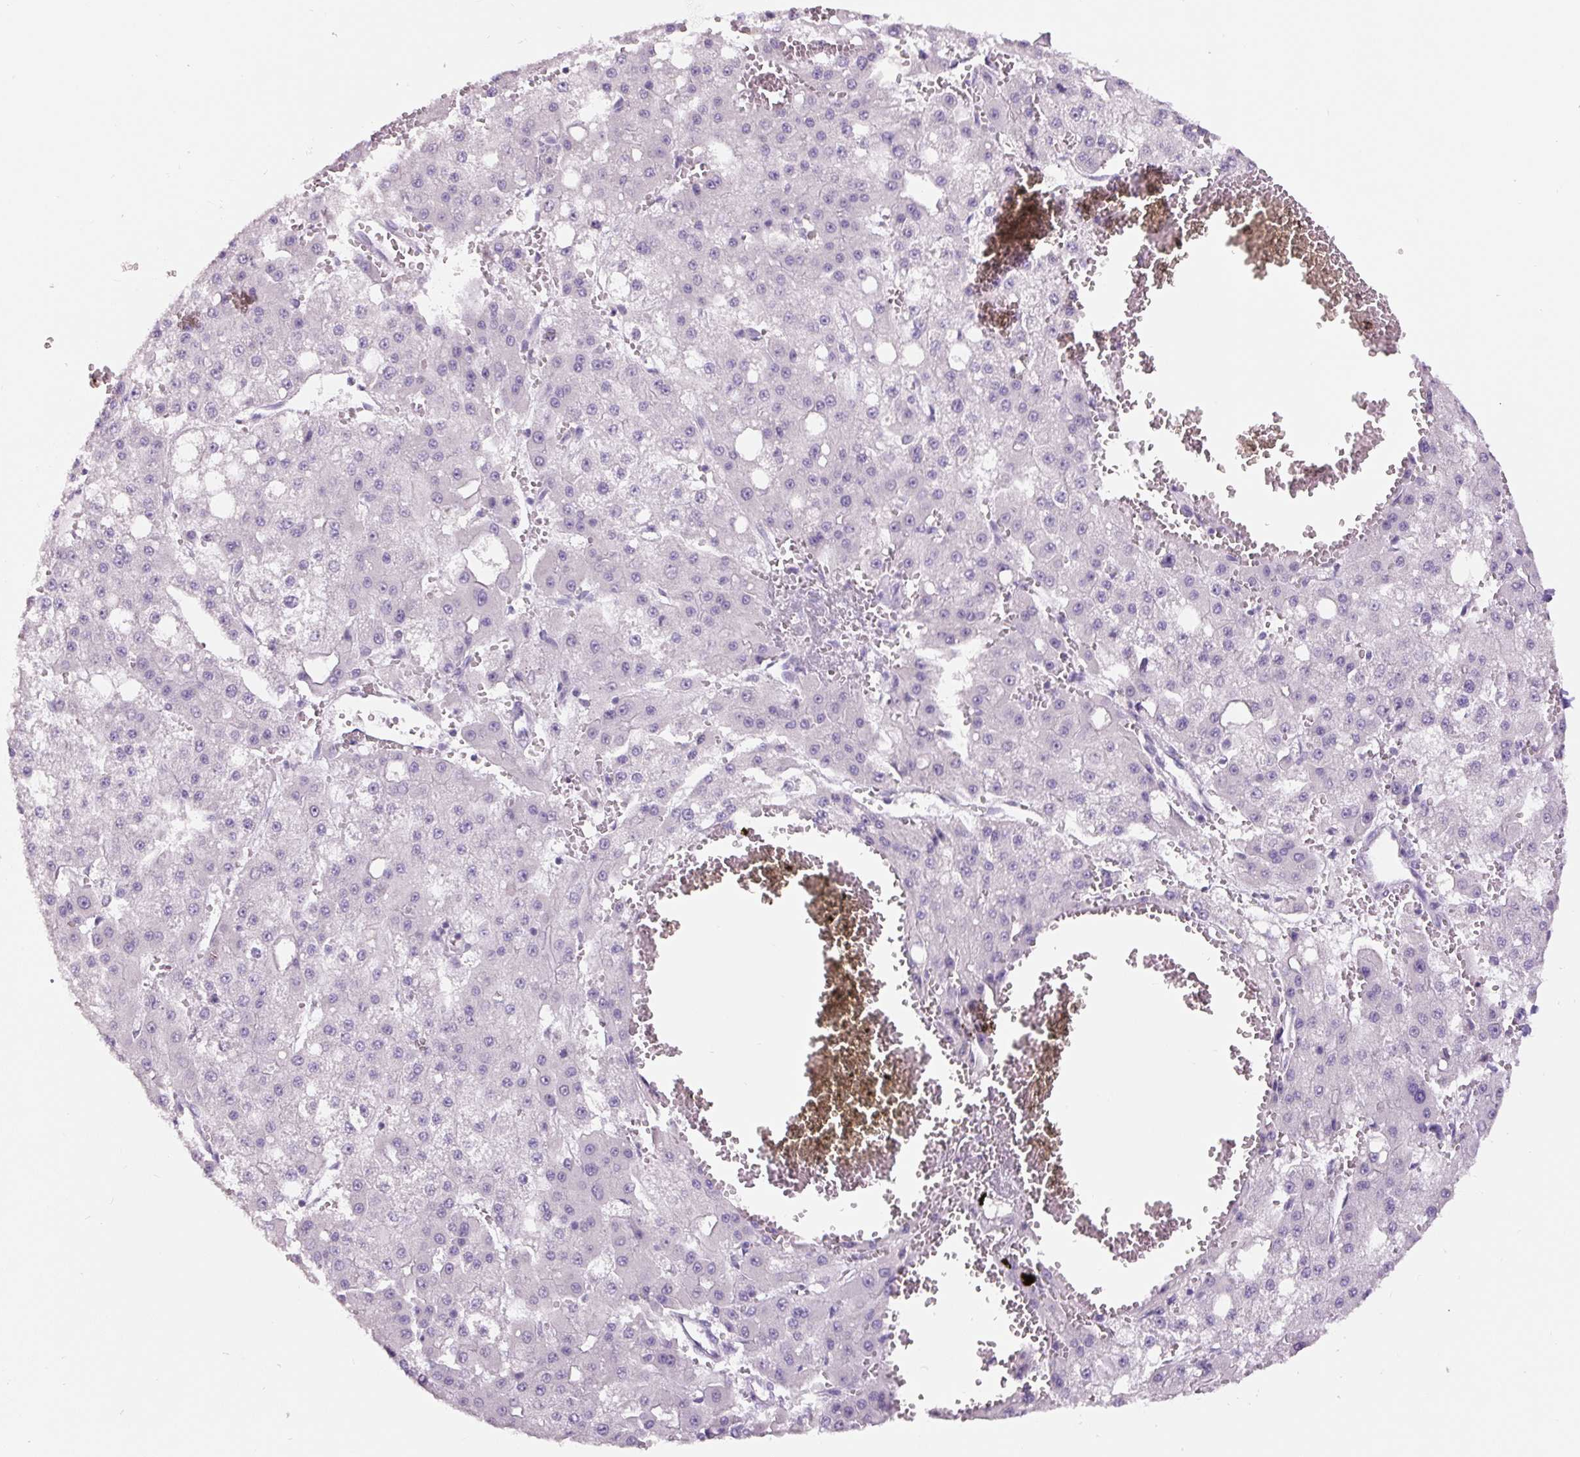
{"staining": {"intensity": "negative", "quantity": "none", "location": "none"}, "tissue": "liver cancer", "cell_type": "Tumor cells", "image_type": "cancer", "snomed": [{"axis": "morphology", "description": "Carcinoma, Hepatocellular, NOS"}, {"axis": "topography", "description": "Liver"}], "caption": "An IHC photomicrograph of liver cancer is shown. There is no staining in tumor cells of liver cancer. Nuclei are stained in blue.", "gene": "SIX1", "patient": {"sex": "male", "age": 47}}